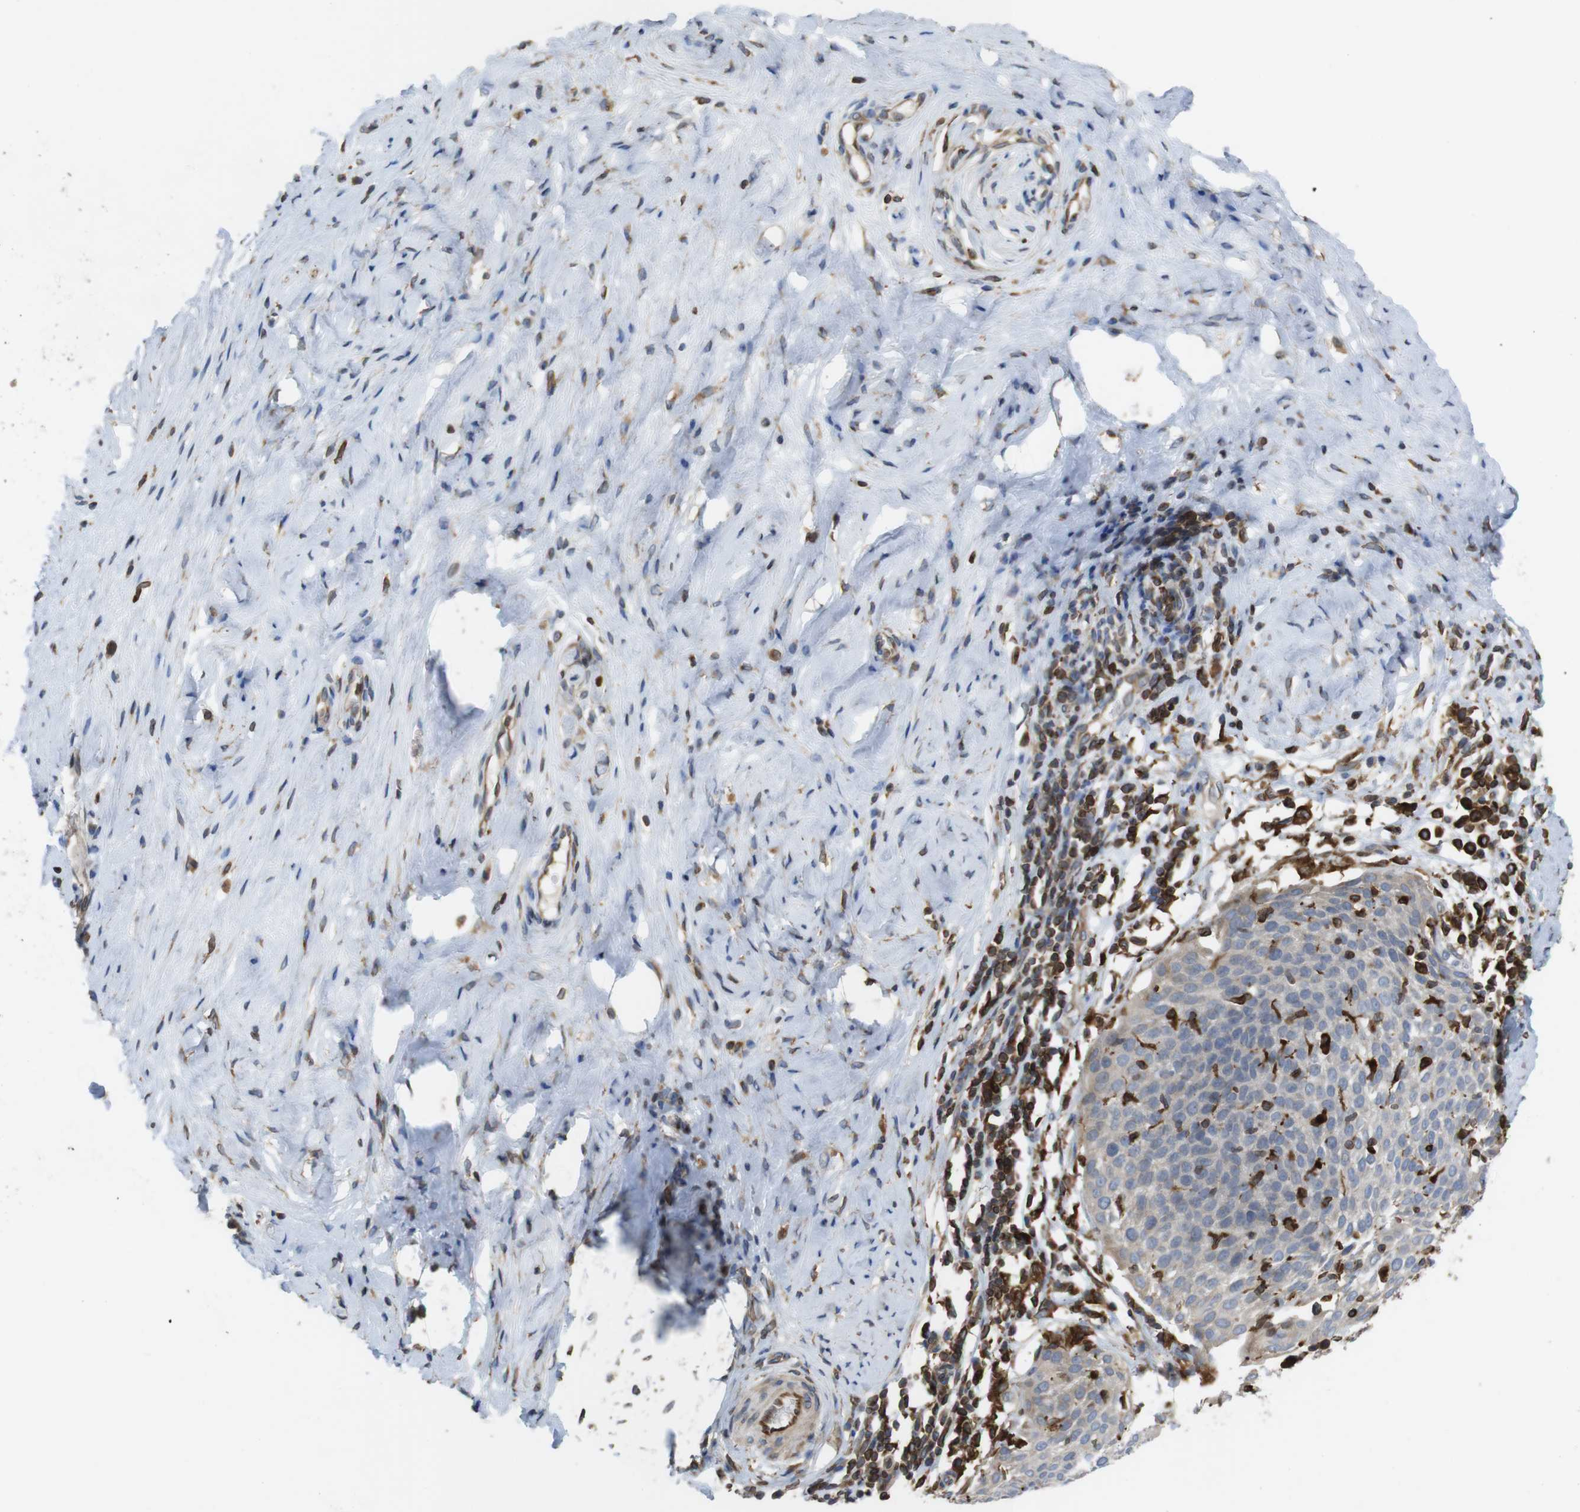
{"staining": {"intensity": "negative", "quantity": "none", "location": "none"}, "tissue": "cervical cancer", "cell_type": "Tumor cells", "image_type": "cancer", "snomed": [{"axis": "morphology", "description": "Squamous cell carcinoma, NOS"}, {"axis": "topography", "description": "Cervix"}], "caption": "An immunohistochemistry histopathology image of squamous cell carcinoma (cervical) is shown. There is no staining in tumor cells of squamous cell carcinoma (cervical).", "gene": "ARL6IP5", "patient": {"sex": "female", "age": 51}}